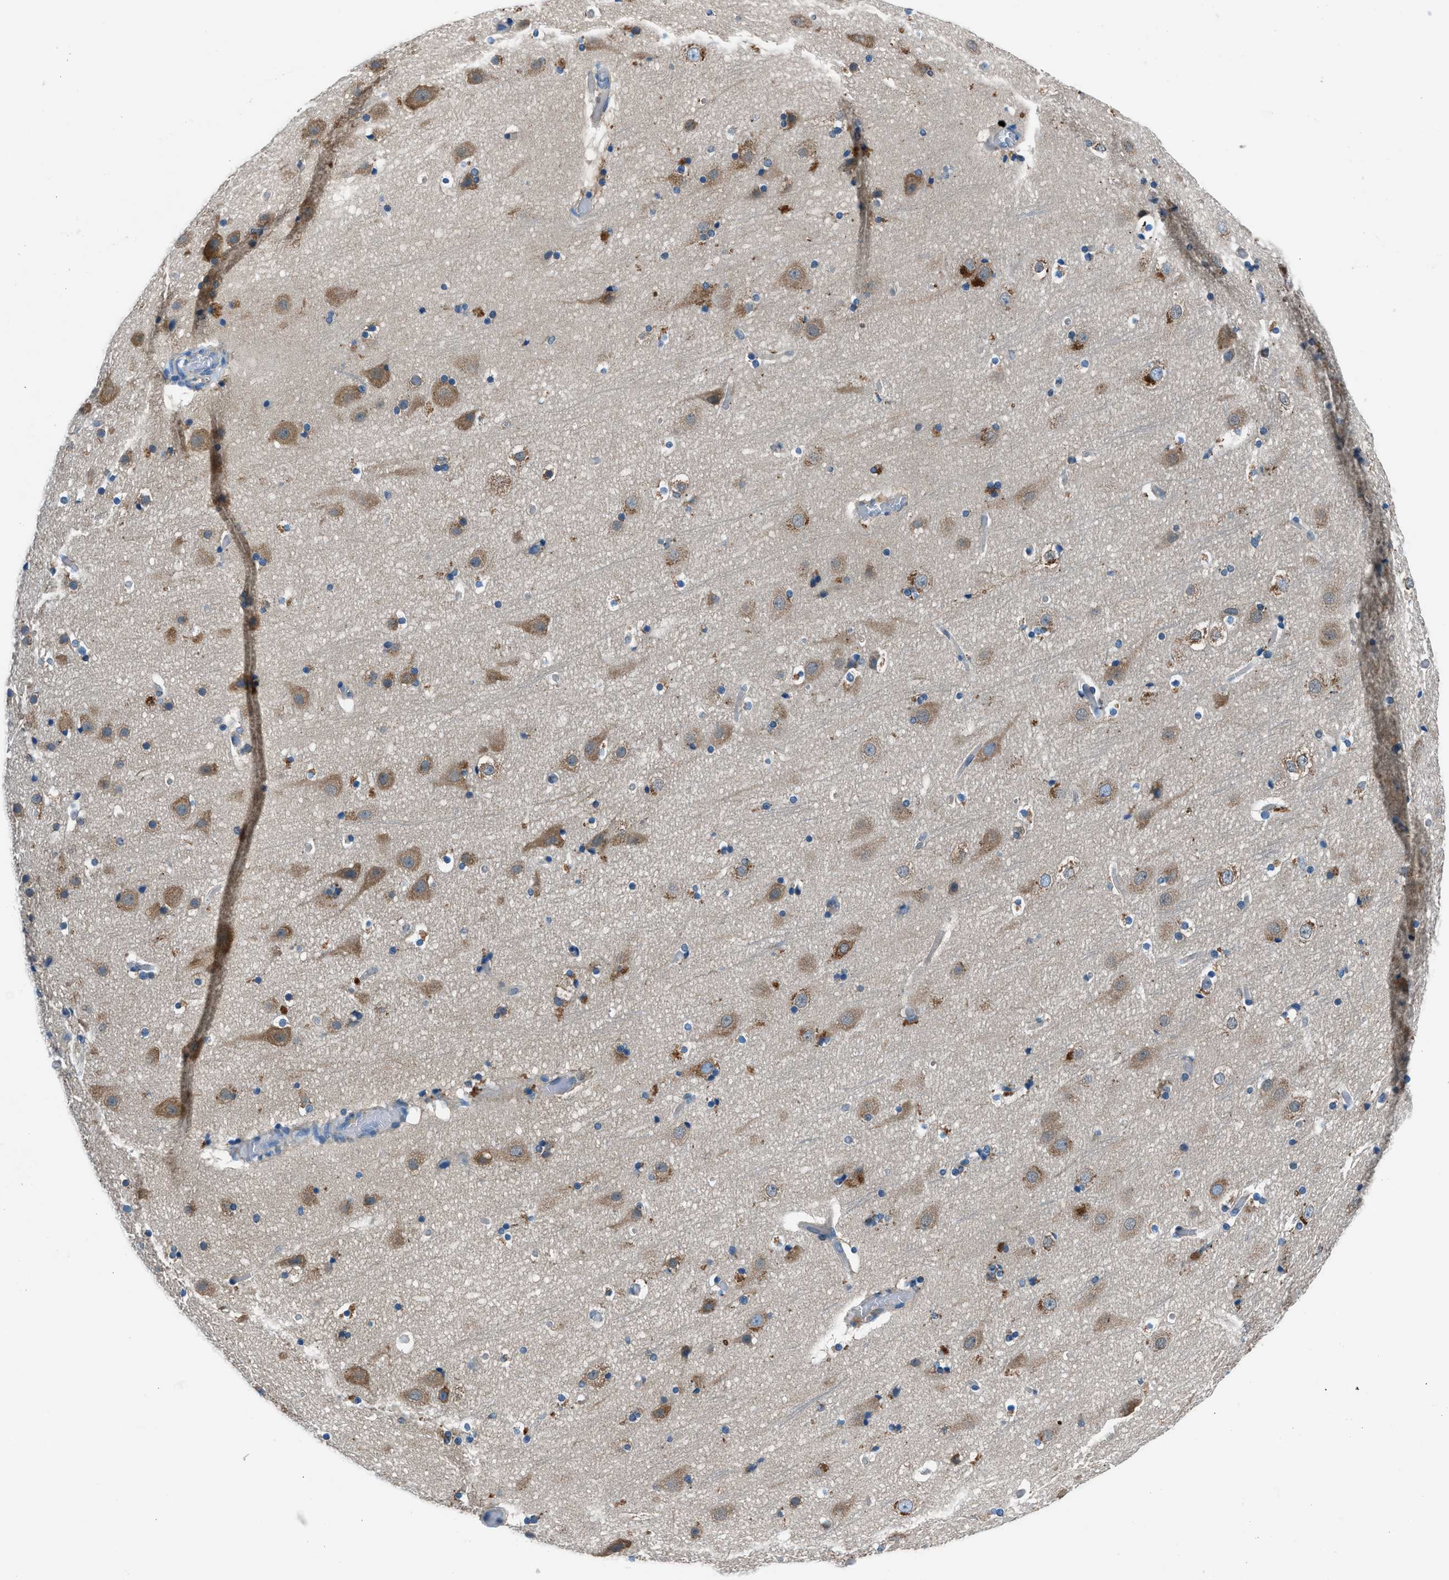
{"staining": {"intensity": "weak", "quantity": ">75%", "location": "cytoplasmic/membranous"}, "tissue": "cerebral cortex", "cell_type": "Endothelial cells", "image_type": "normal", "snomed": [{"axis": "morphology", "description": "Normal tissue, NOS"}, {"axis": "topography", "description": "Cerebral cortex"}], "caption": "IHC histopathology image of benign cerebral cortex: human cerebral cortex stained using immunohistochemistry (IHC) exhibits low levels of weak protein expression localized specifically in the cytoplasmic/membranous of endothelial cells, appearing as a cytoplasmic/membranous brown color.", "gene": "SARS1", "patient": {"sex": "male", "age": 57}}